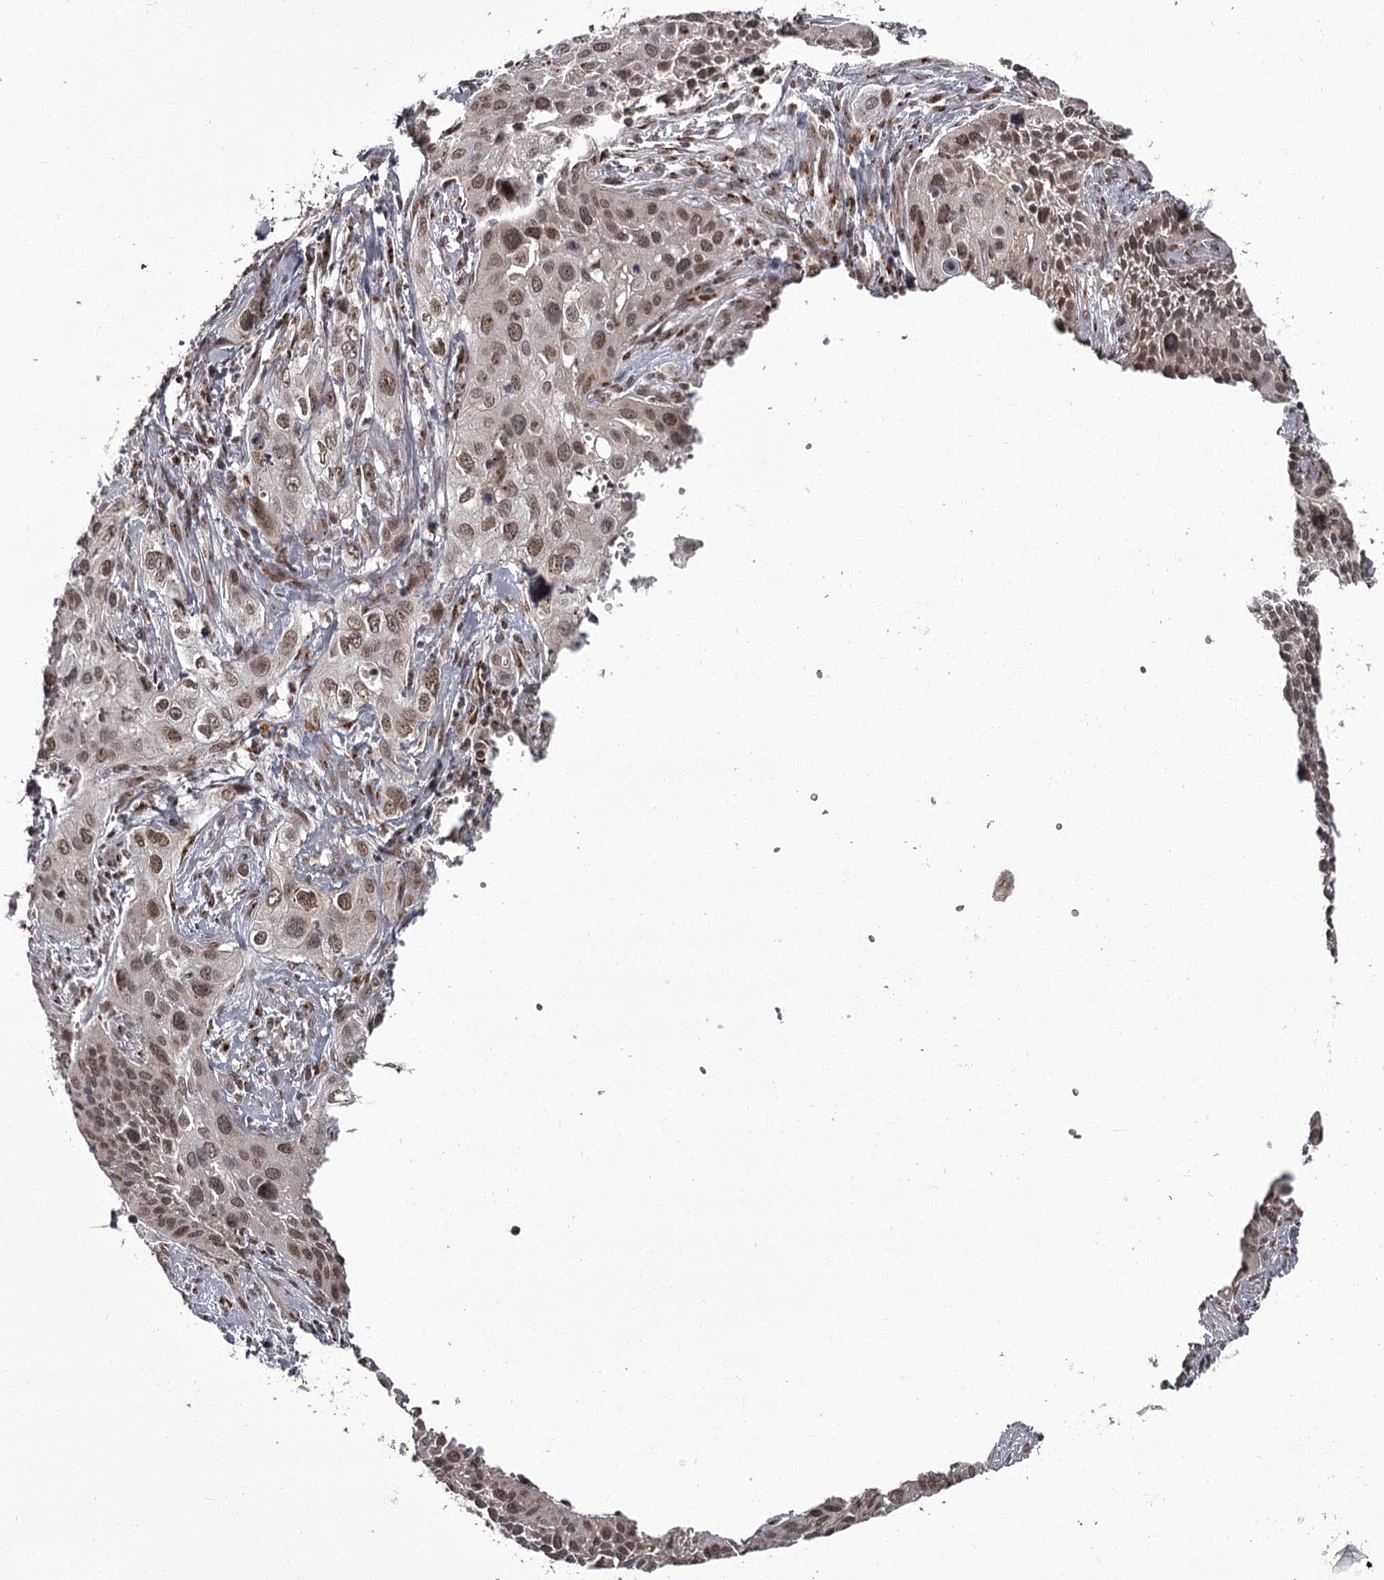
{"staining": {"intensity": "moderate", "quantity": ">75%", "location": "nuclear"}, "tissue": "cervical cancer", "cell_type": "Tumor cells", "image_type": "cancer", "snomed": [{"axis": "morphology", "description": "Squamous cell carcinoma, NOS"}, {"axis": "topography", "description": "Cervix"}], "caption": "Moderate nuclear positivity for a protein is identified in approximately >75% of tumor cells of cervical squamous cell carcinoma using immunohistochemistry.", "gene": "CEP83", "patient": {"sex": "female", "age": 34}}